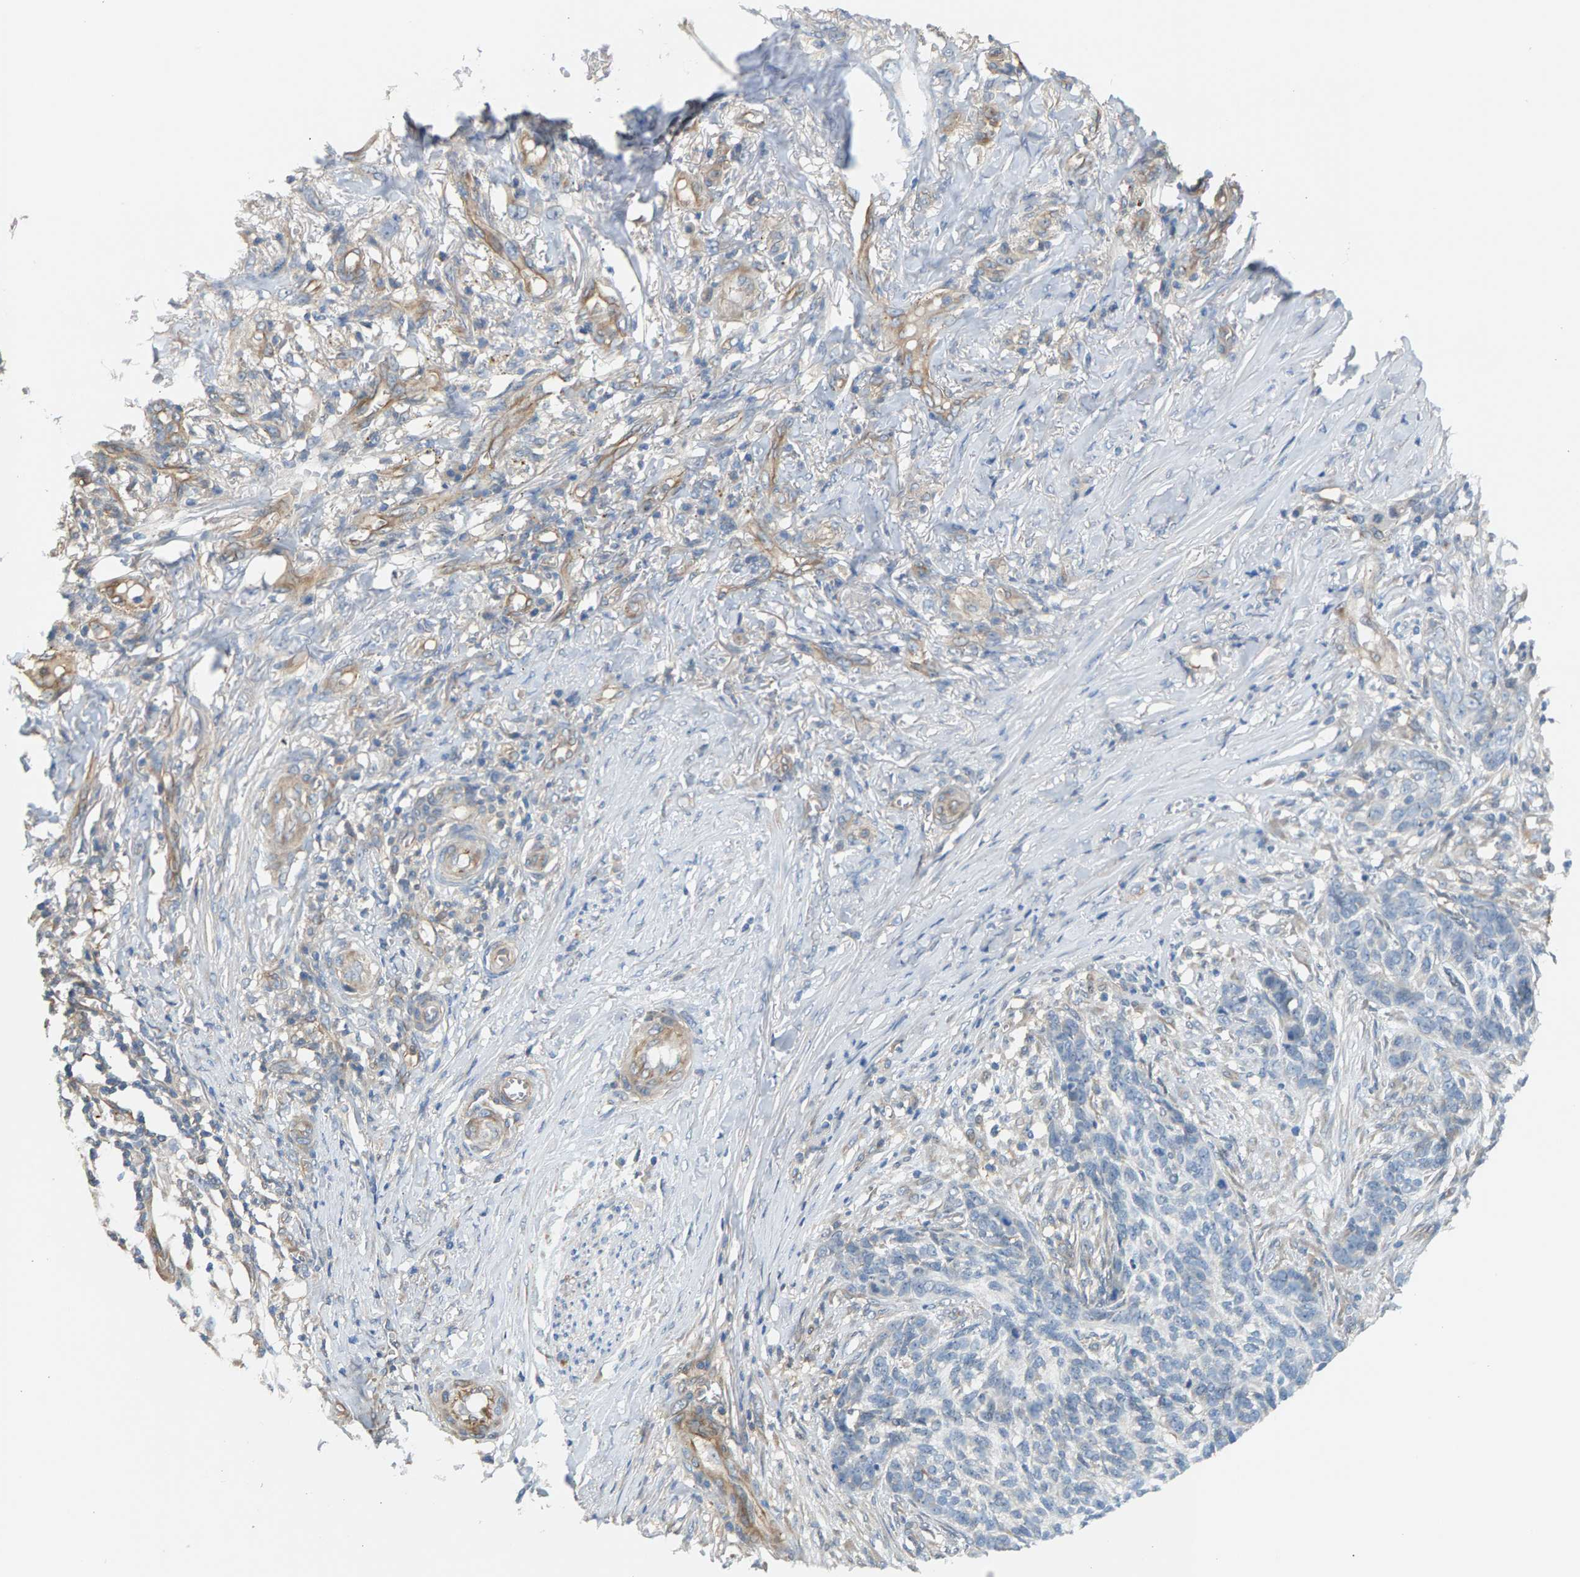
{"staining": {"intensity": "negative", "quantity": "none", "location": "none"}, "tissue": "skin cancer", "cell_type": "Tumor cells", "image_type": "cancer", "snomed": [{"axis": "morphology", "description": "Basal cell carcinoma"}, {"axis": "topography", "description": "Skin"}], "caption": "High magnification brightfield microscopy of skin cancer stained with DAB (3,3'-diaminobenzidine) (brown) and counterstained with hematoxylin (blue): tumor cells show no significant positivity. (DAB (3,3'-diaminobenzidine) IHC, high magnification).", "gene": "KRTAP27-1", "patient": {"sex": "male", "age": 85}}